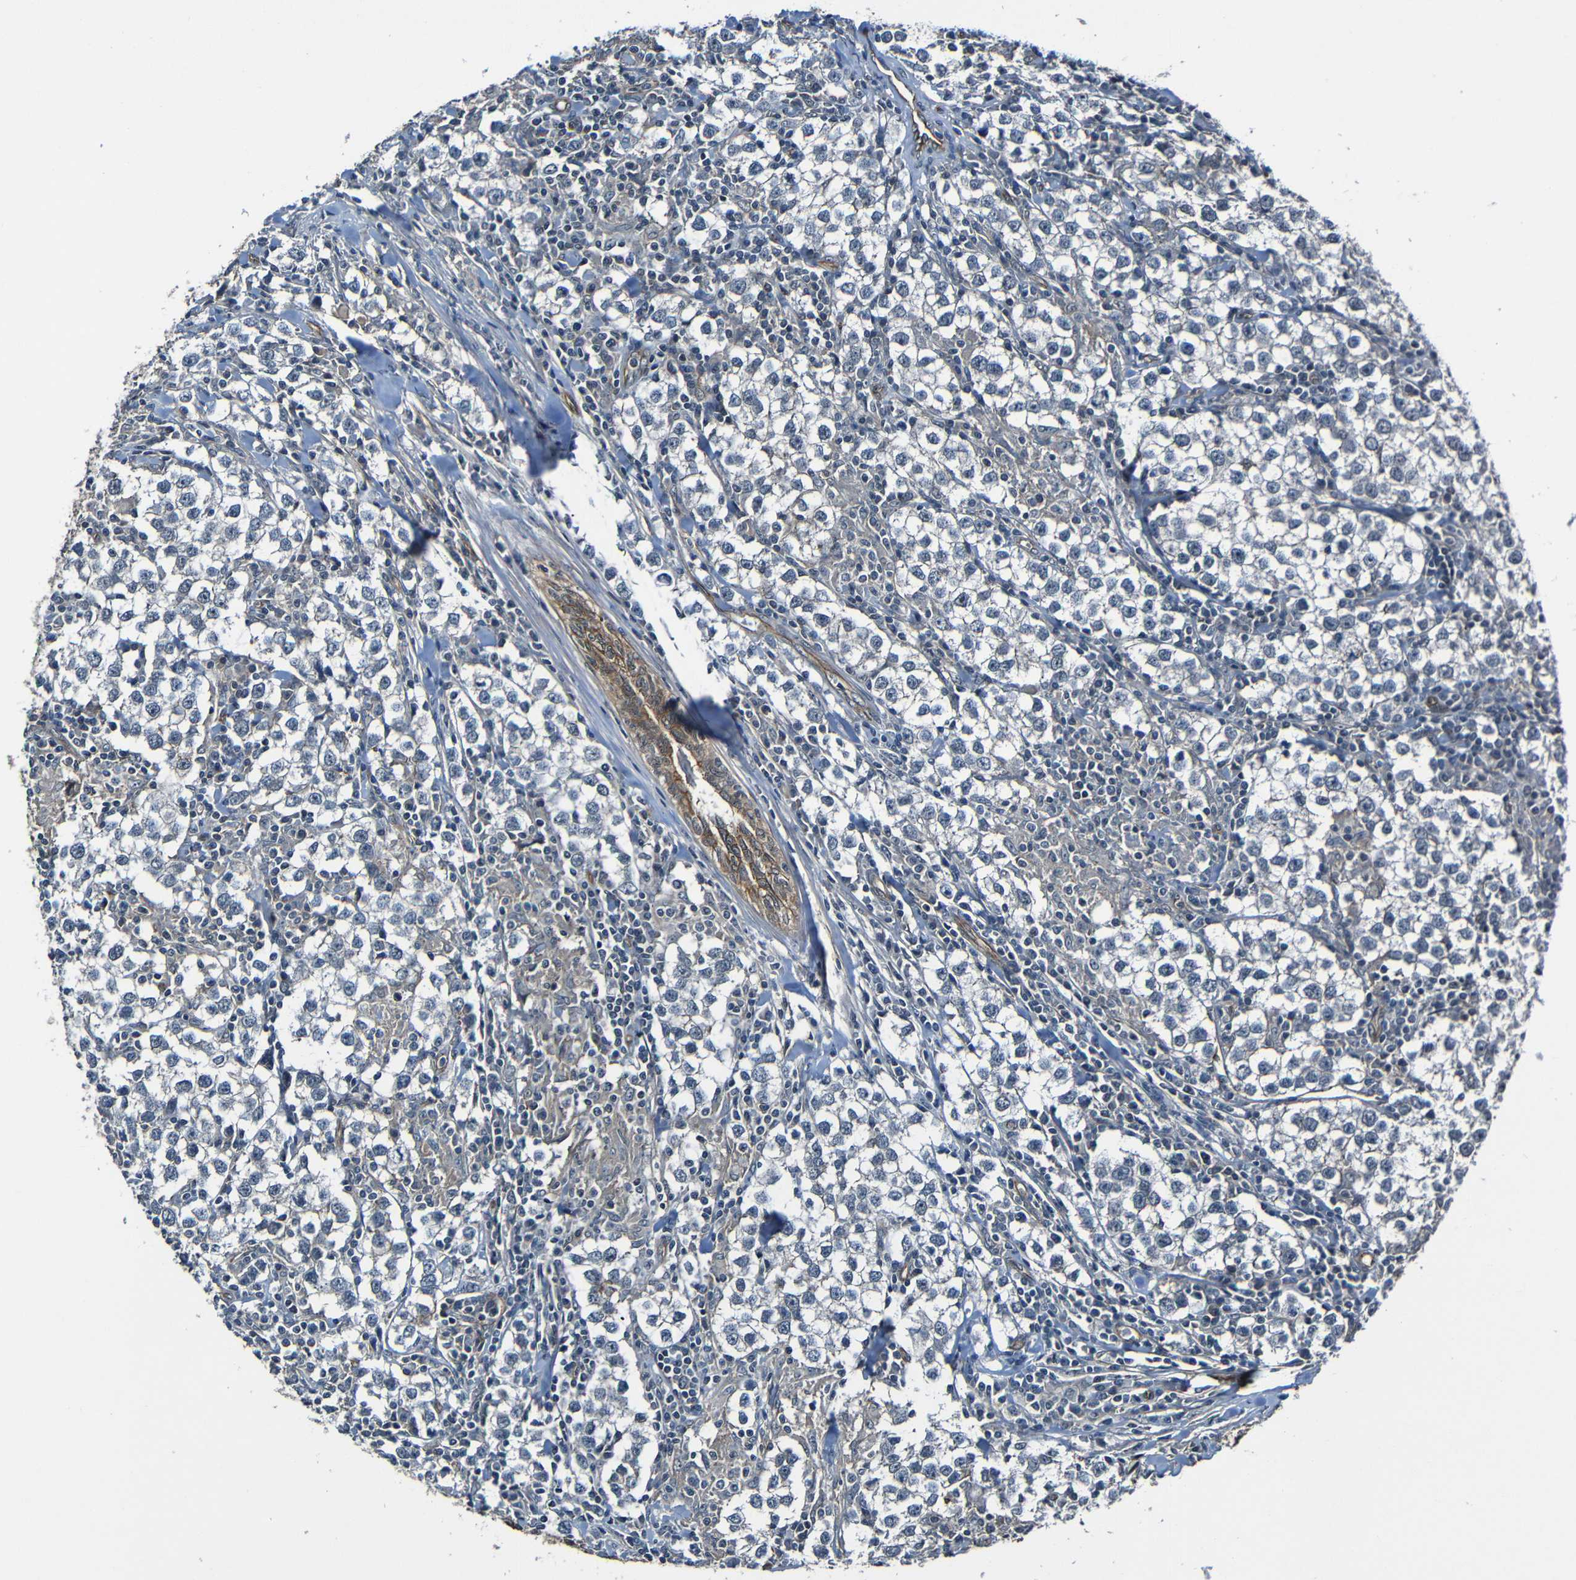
{"staining": {"intensity": "negative", "quantity": "none", "location": "none"}, "tissue": "testis cancer", "cell_type": "Tumor cells", "image_type": "cancer", "snomed": [{"axis": "morphology", "description": "Seminoma, NOS"}, {"axis": "morphology", "description": "Carcinoma, Embryonal, NOS"}, {"axis": "topography", "description": "Testis"}], "caption": "Immunohistochemistry of testis embryonal carcinoma shows no expression in tumor cells.", "gene": "LGR5", "patient": {"sex": "male", "age": 36}}